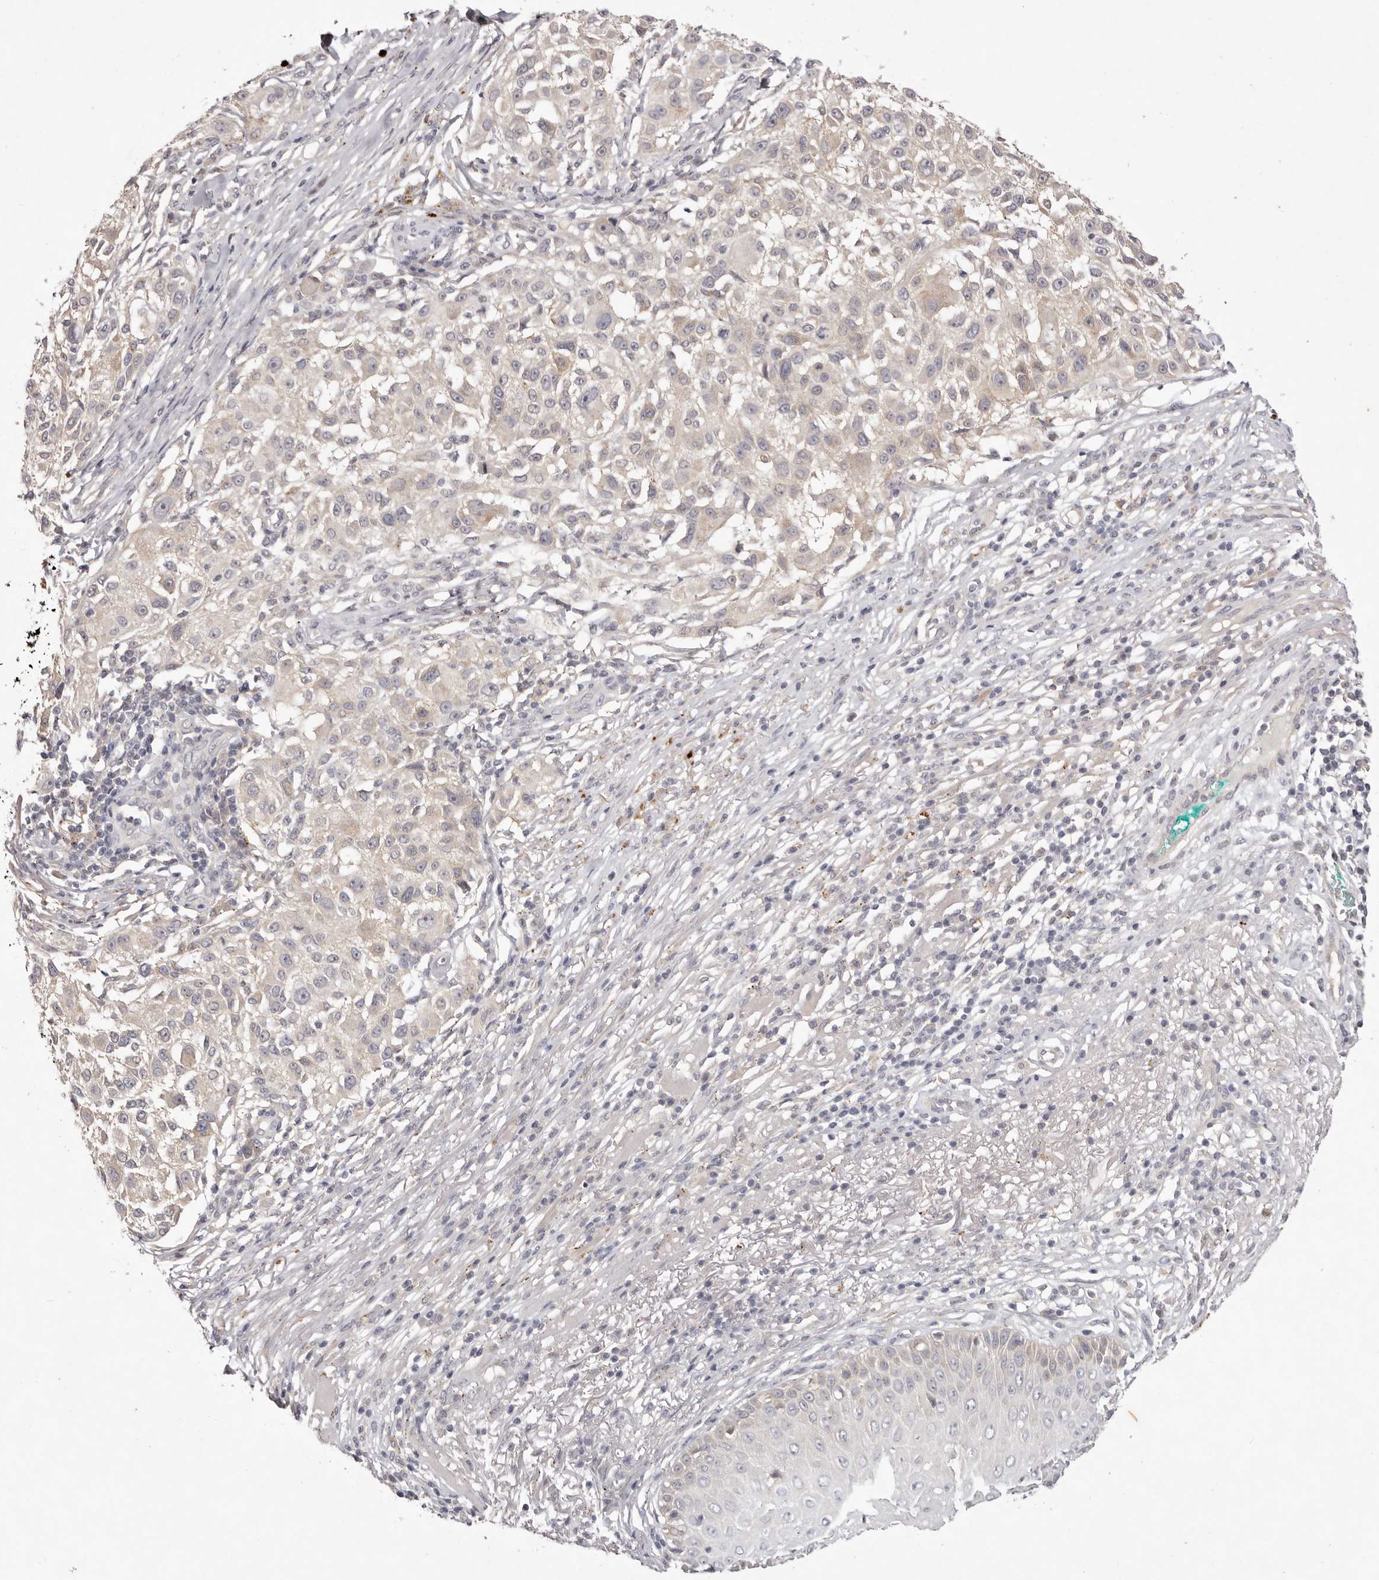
{"staining": {"intensity": "negative", "quantity": "none", "location": "none"}, "tissue": "melanoma", "cell_type": "Tumor cells", "image_type": "cancer", "snomed": [{"axis": "morphology", "description": "Necrosis, NOS"}, {"axis": "morphology", "description": "Malignant melanoma, NOS"}, {"axis": "topography", "description": "Skin"}], "caption": "Tumor cells are negative for protein expression in human melanoma. (Brightfield microscopy of DAB immunohistochemistry at high magnification).", "gene": "GARNL3", "patient": {"sex": "female", "age": 87}}